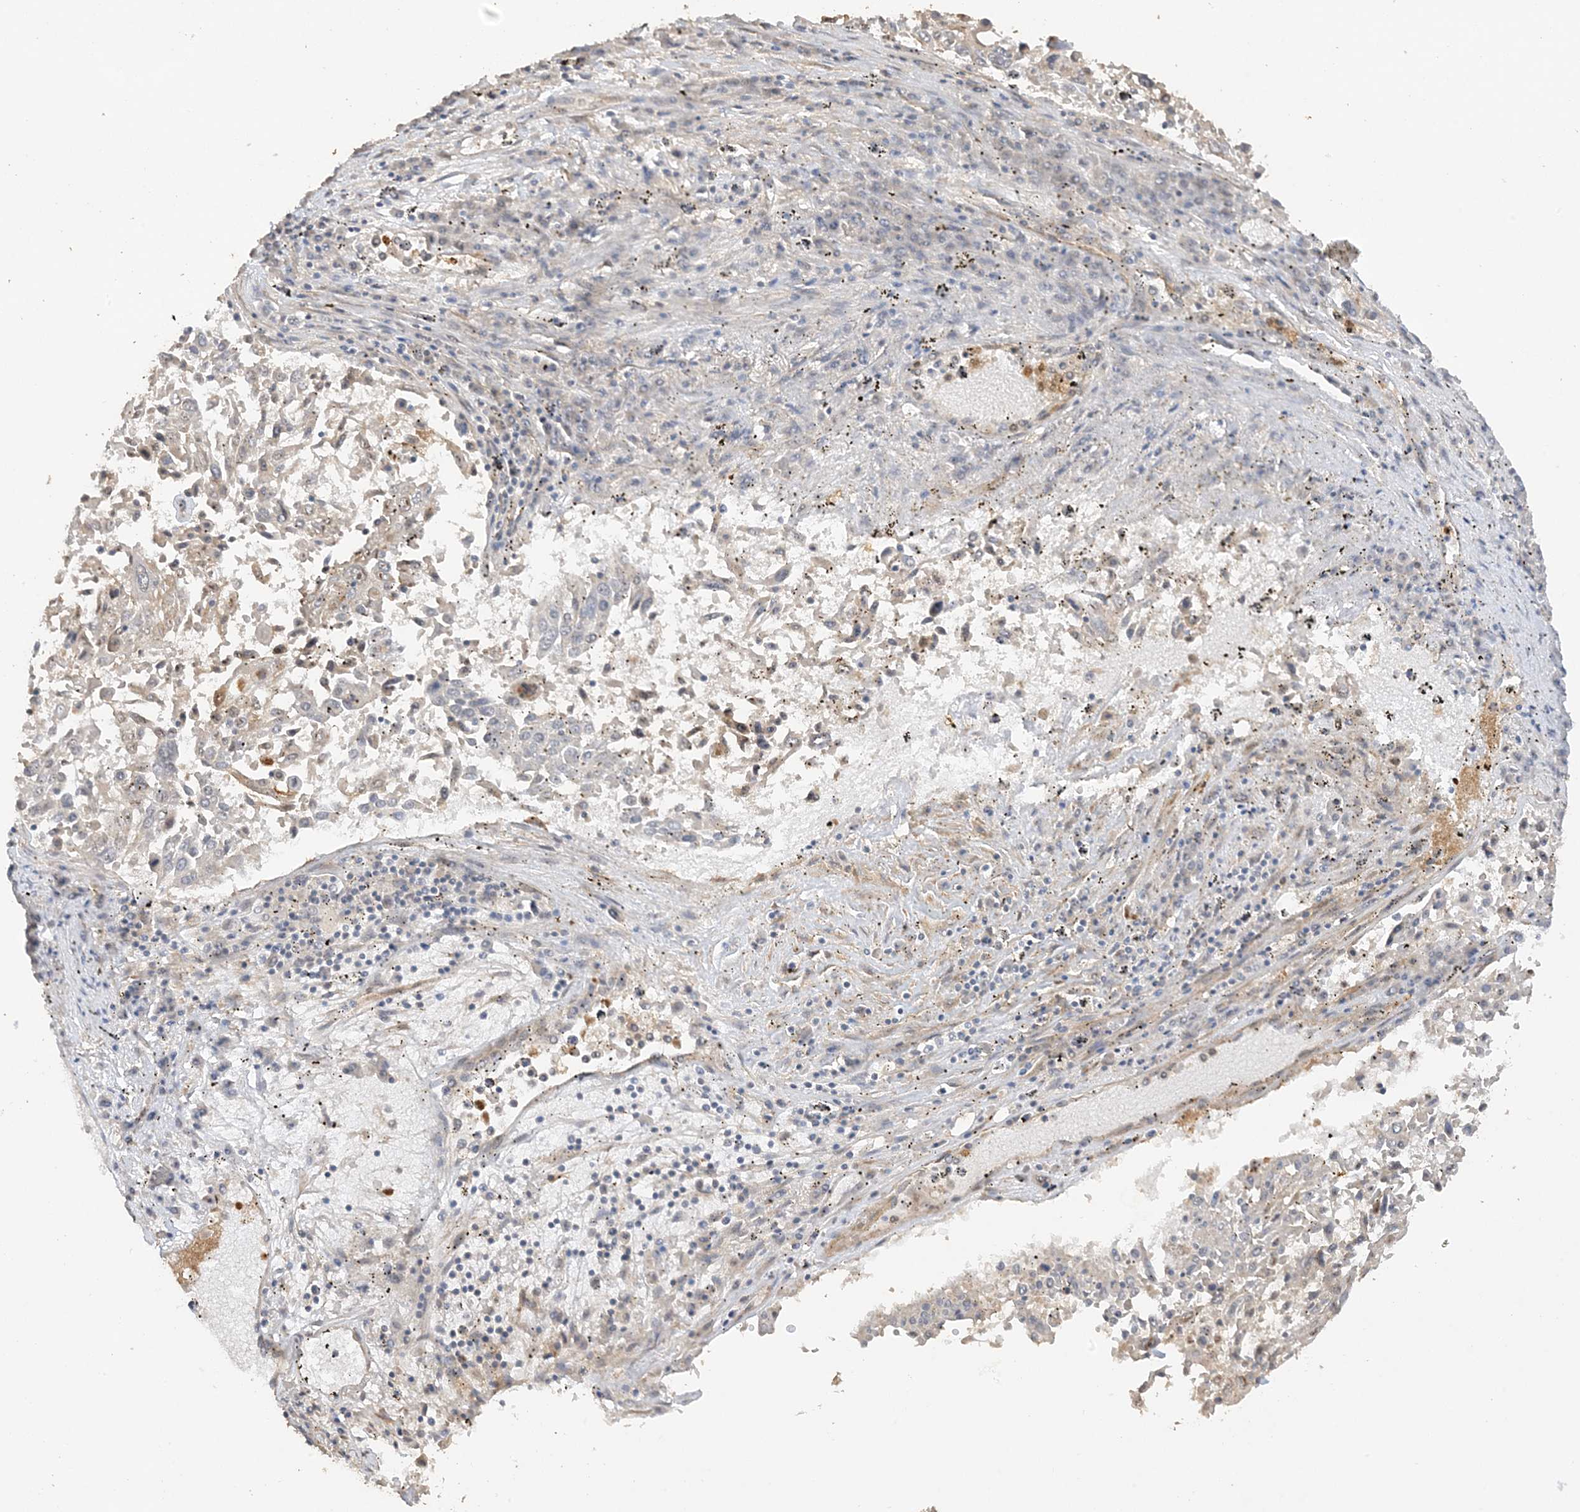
{"staining": {"intensity": "weak", "quantity": "<25%", "location": "nuclear"}, "tissue": "lung cancer", "cell_type": "Tumor cells", "image_type": "cancer", "snomed": [{"axis": "morphology", "description": "Squamous cell carcinoma, NOS"}, {"axis": "topography", "description": "Lung"}], "caption": "Tumor cells show no significant protein positivity in lung cancer (squamous cell carcinoma).", "gene": "DDX18", "patient": {"sex": "male", "age": 65}}